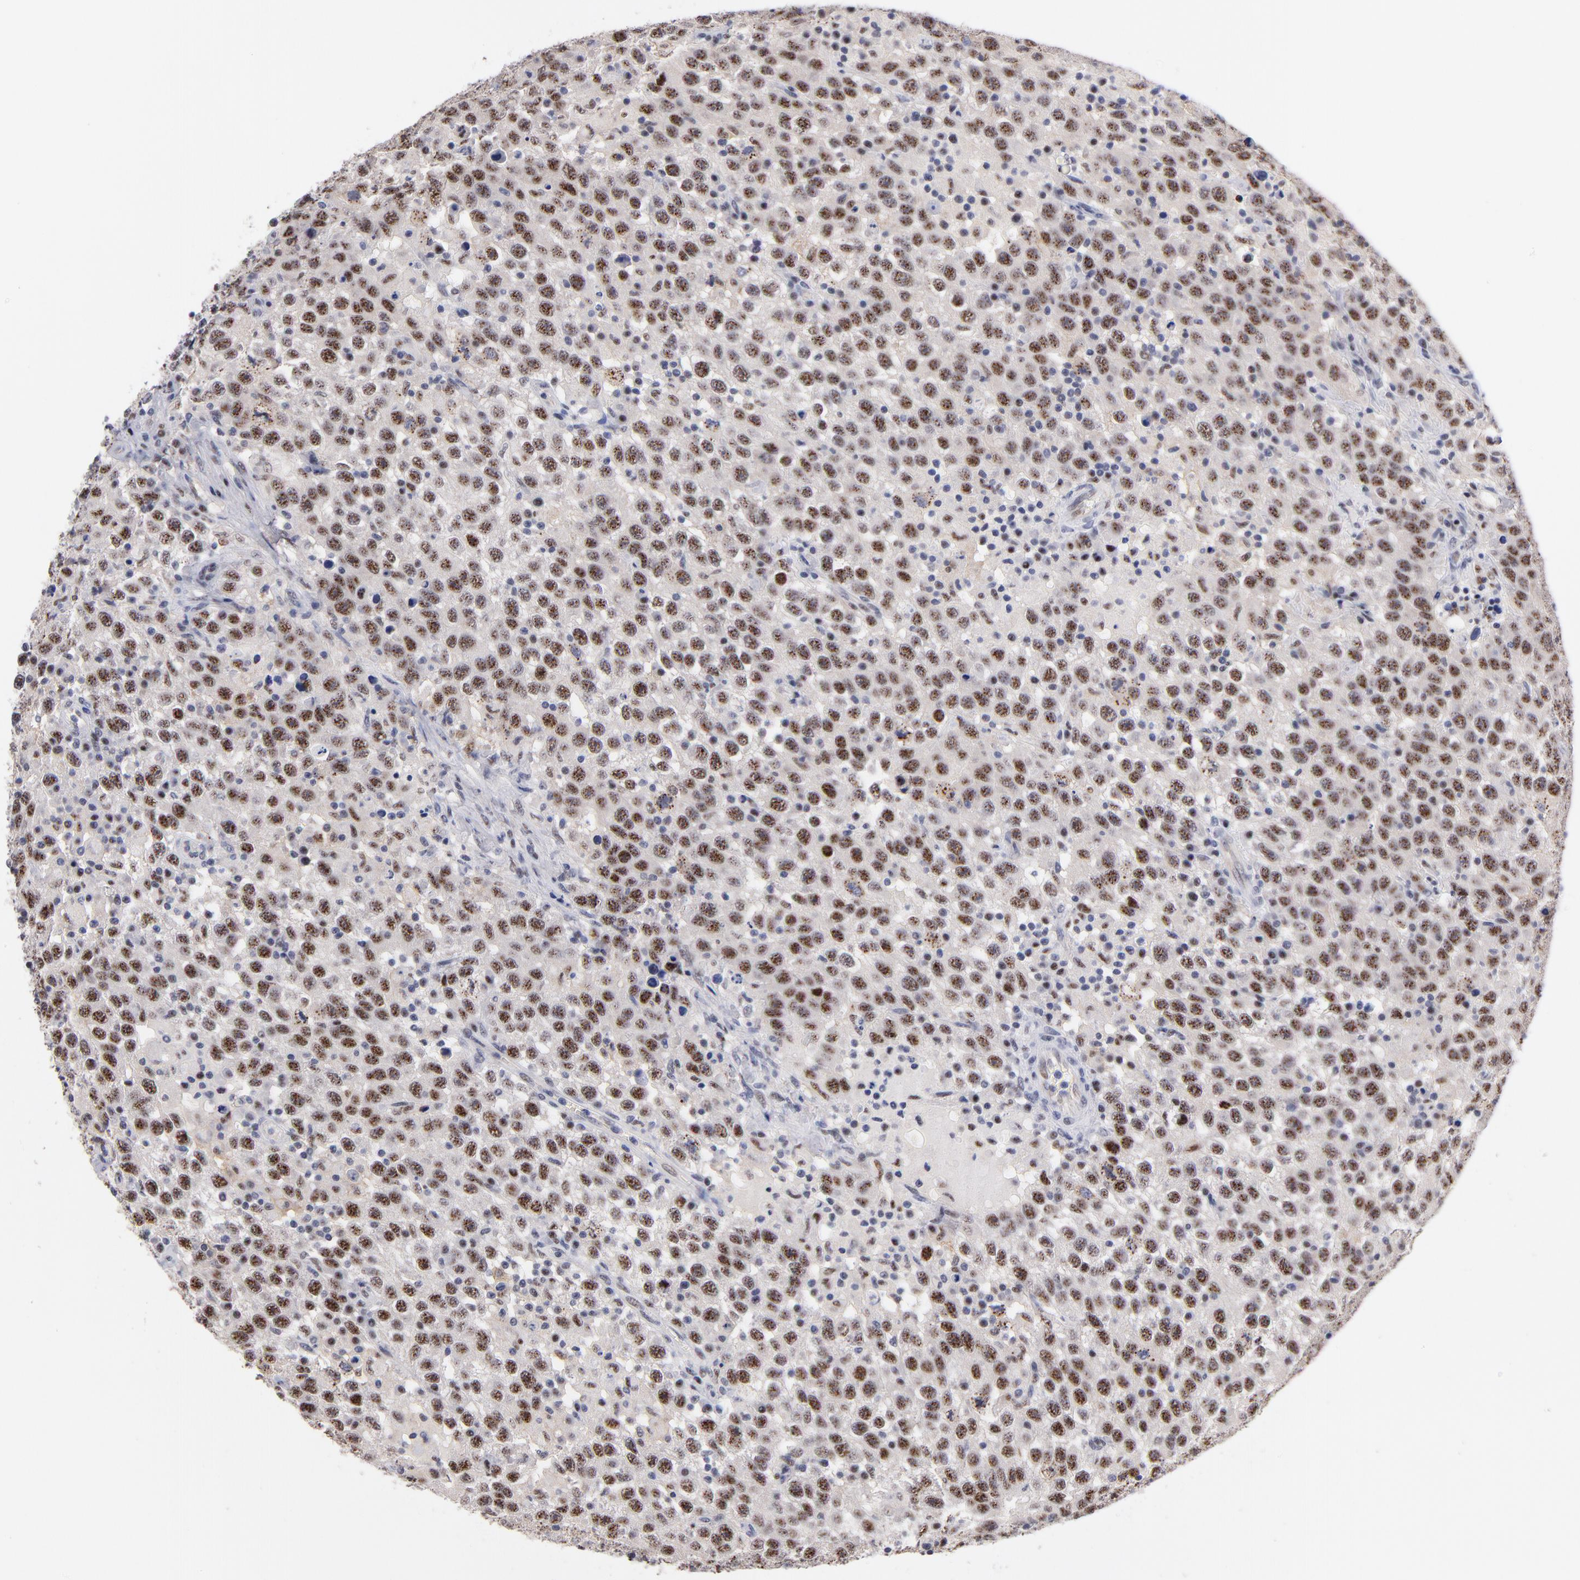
{"staining": {"intensity": "moderate", "quantity": ">75%", "location": "nuclear"}, "tissue": "testis cancer", "cell_type": "Tumor cells", "image_type": "cancer", "snomed": [{"axis": "morphology", "description": "Seminoma, NOS"}, {"axis": "topography", "description": "Testis"}], "caption": "Testis cancer (seminoma) stained with a brown dye demonstrates moderate nuclear positive expression in about >75% of tumor cells.", "gene": "RAF1", "patient": {"sex": "male", "age": 41}}